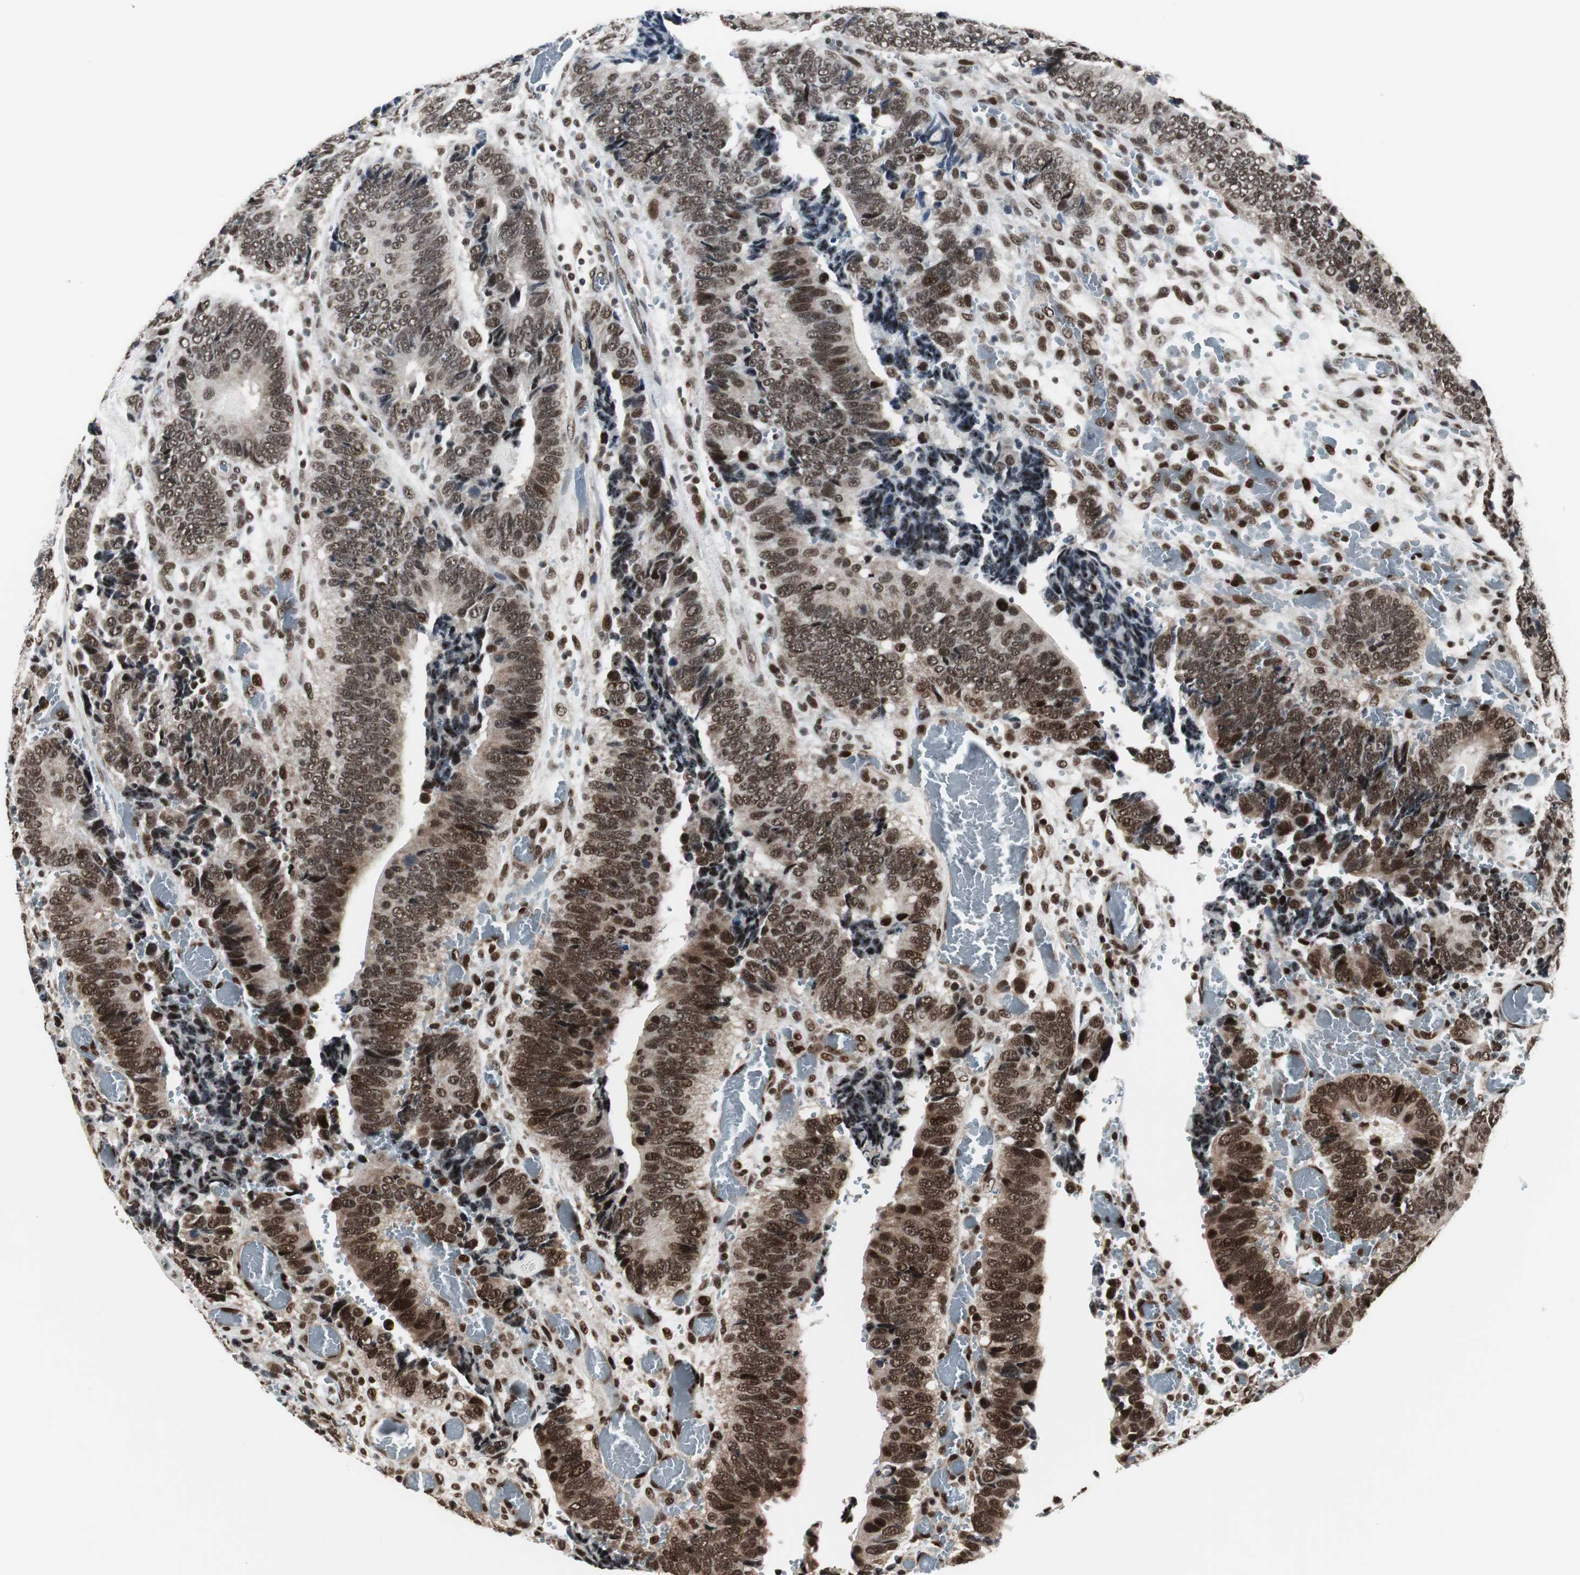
{"staining": {"intensity": "strong", "quantity": ">75%", "location": "nuclear"}, "tissue": "colorectal cancer", "cell_type": "Tumor cells", "image_type": "cancer", "snomed": [{"axis": "morphology", "description": "Adenocarcinoma, NOS"}, {"axis": "topography", "description": "Colon"}], "caption": "Colorectal adenocarcinoma stained for a protein (brown) reveals strong nuclear positive expression in about >75% of tumor cells.", "gene": "CDK9", "patient": {"sex": "male", "age": 72}}